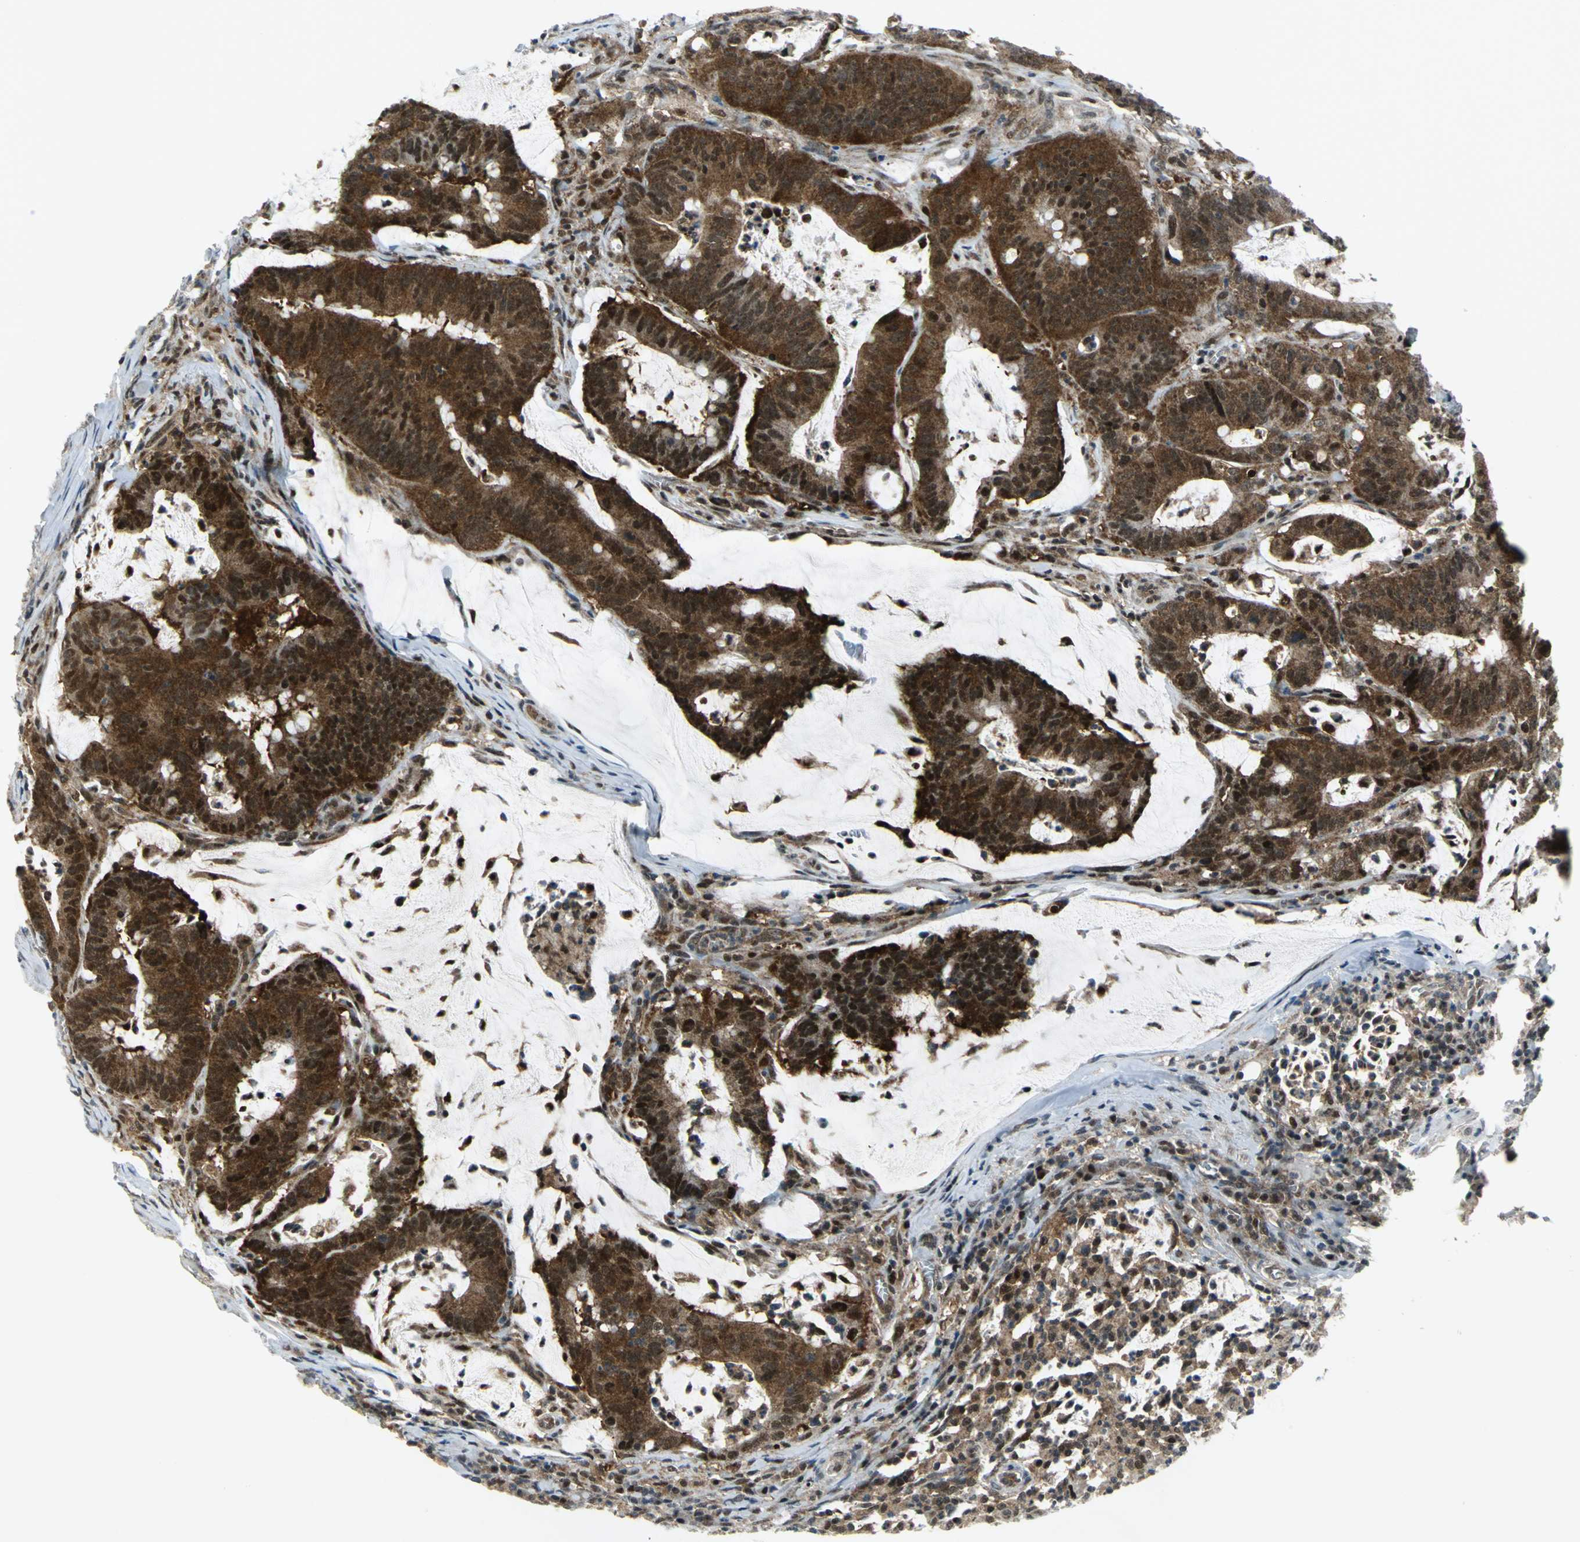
{"staining": {"intensity": "strong", "quantity": ">75%", "location": "cytoplasmic/membranous,nuclear"}, "tissue": "colorectal cancer", "cell_type": "Tumor cells", "image_type": "cancer", "snomed": [{"axis": "morphology", "description": "Adenocarcinoma, NOS"}, {"axis": "topography", "description": "Colon"}], "caption": "Colorectal adenocarcinoma stained with immunohistochemistry reveals strong cytoplasmic/membranous and nuclear positivity in approximately >75% of tumor cells. (Stains: DAB (3,3'-diaminobenzidine) in brown, nuclei in blue, Microscopy: brightfield microscopy at high magnification).", "gene": "PSMA4", "patient": {"sex": "male", "age": 45}}